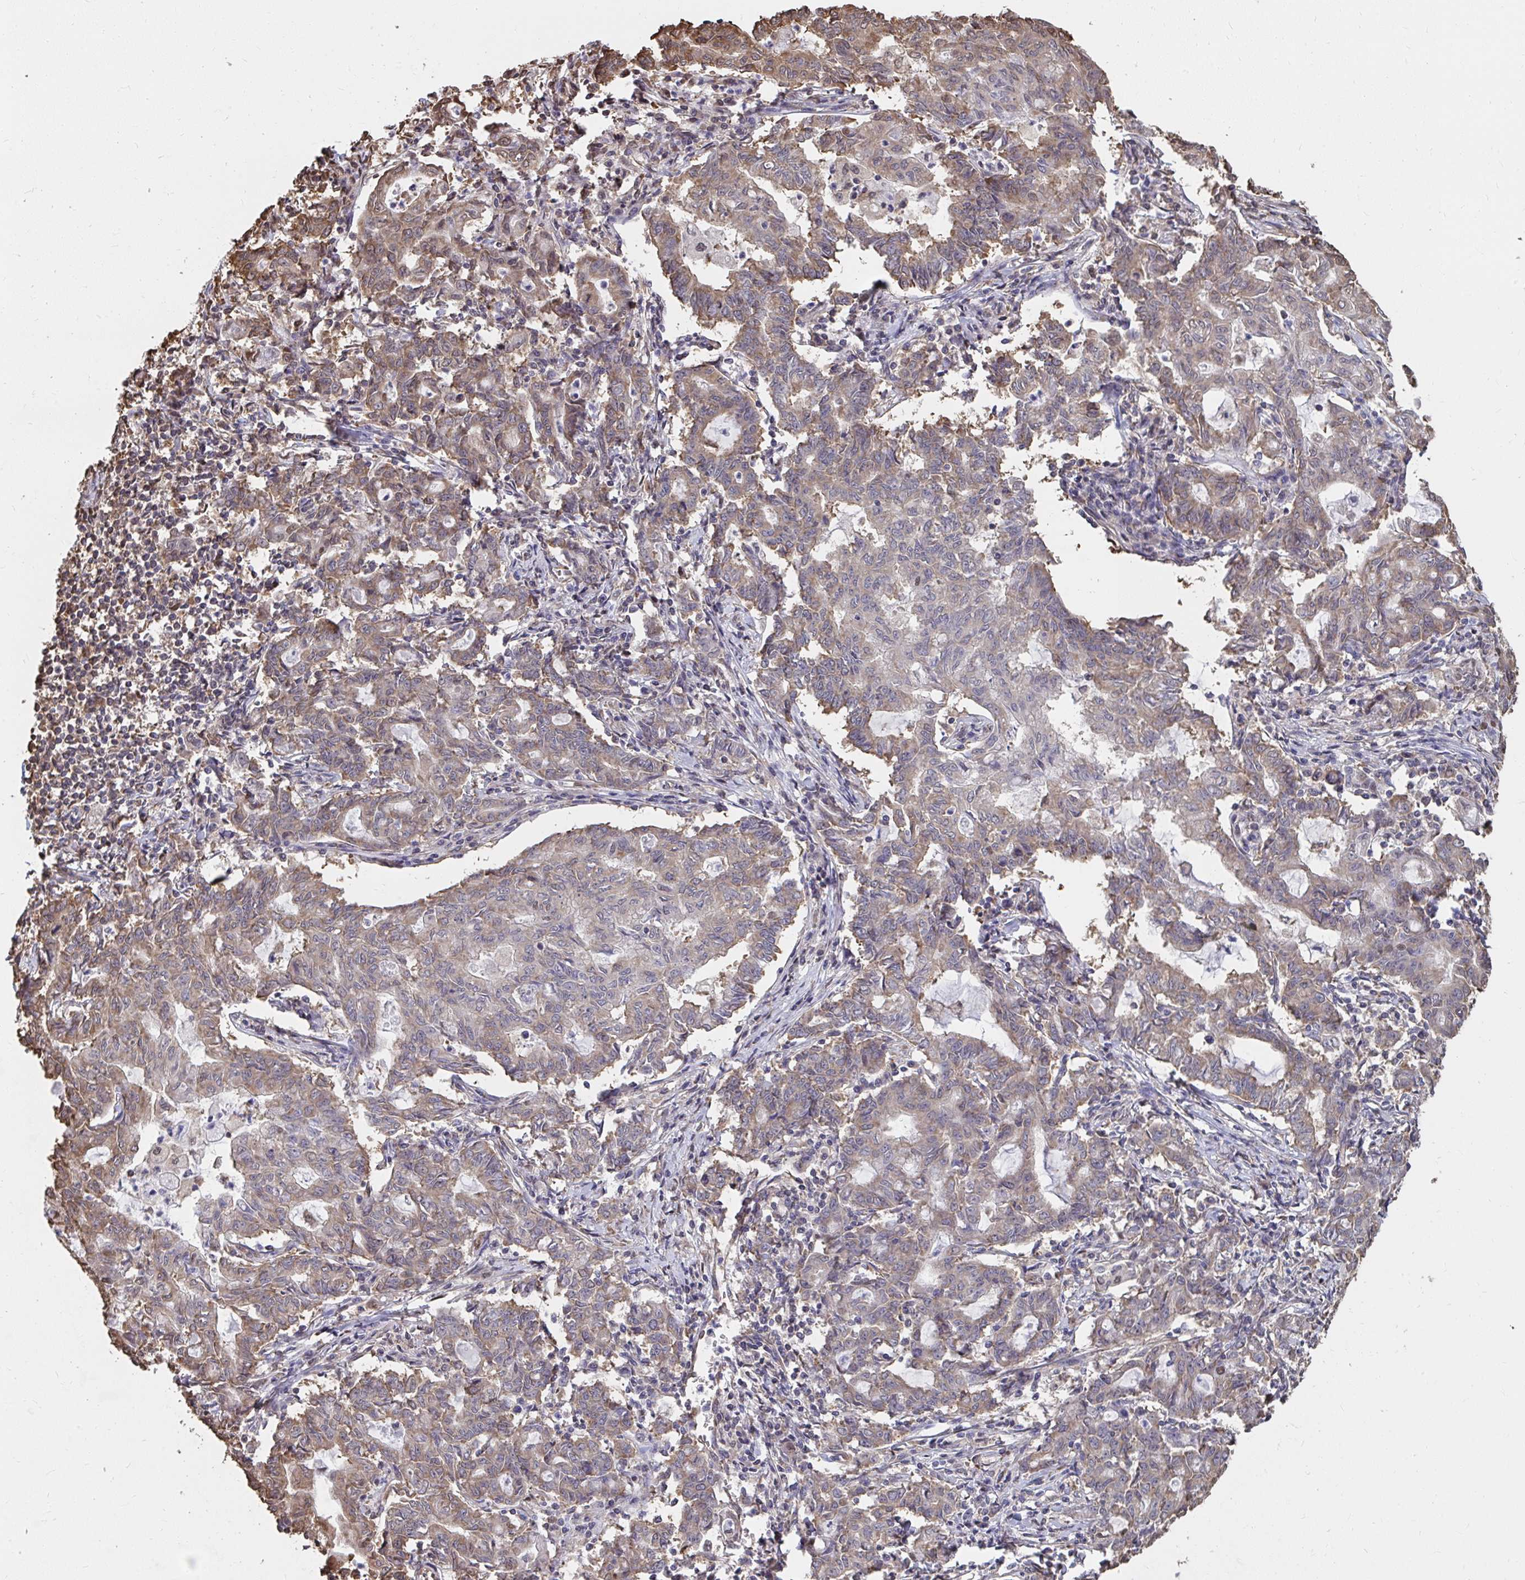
{"staining": {"intensity": "weak", "quantity": ">75%", "location": "cytoplasmic/membranous"}, "tissue": "stomach cancer", "cell_type": "Tumor cells", "image_type": "cancer", "snomed": [{"axis": "morphology", "description": "Adenocarcinoma, NOS"}, {"axis": "topography", "description": "Stomach, upper"}], "caption": "A micrograph showing weak cytoplasmic/membranous expression in approximately >75% of tumor cells in stomach cancer, as visualized by brown immunohistochemical staining.", "gene": "SYNCRIP", "patient": {"sex": "female", "age": 79}}